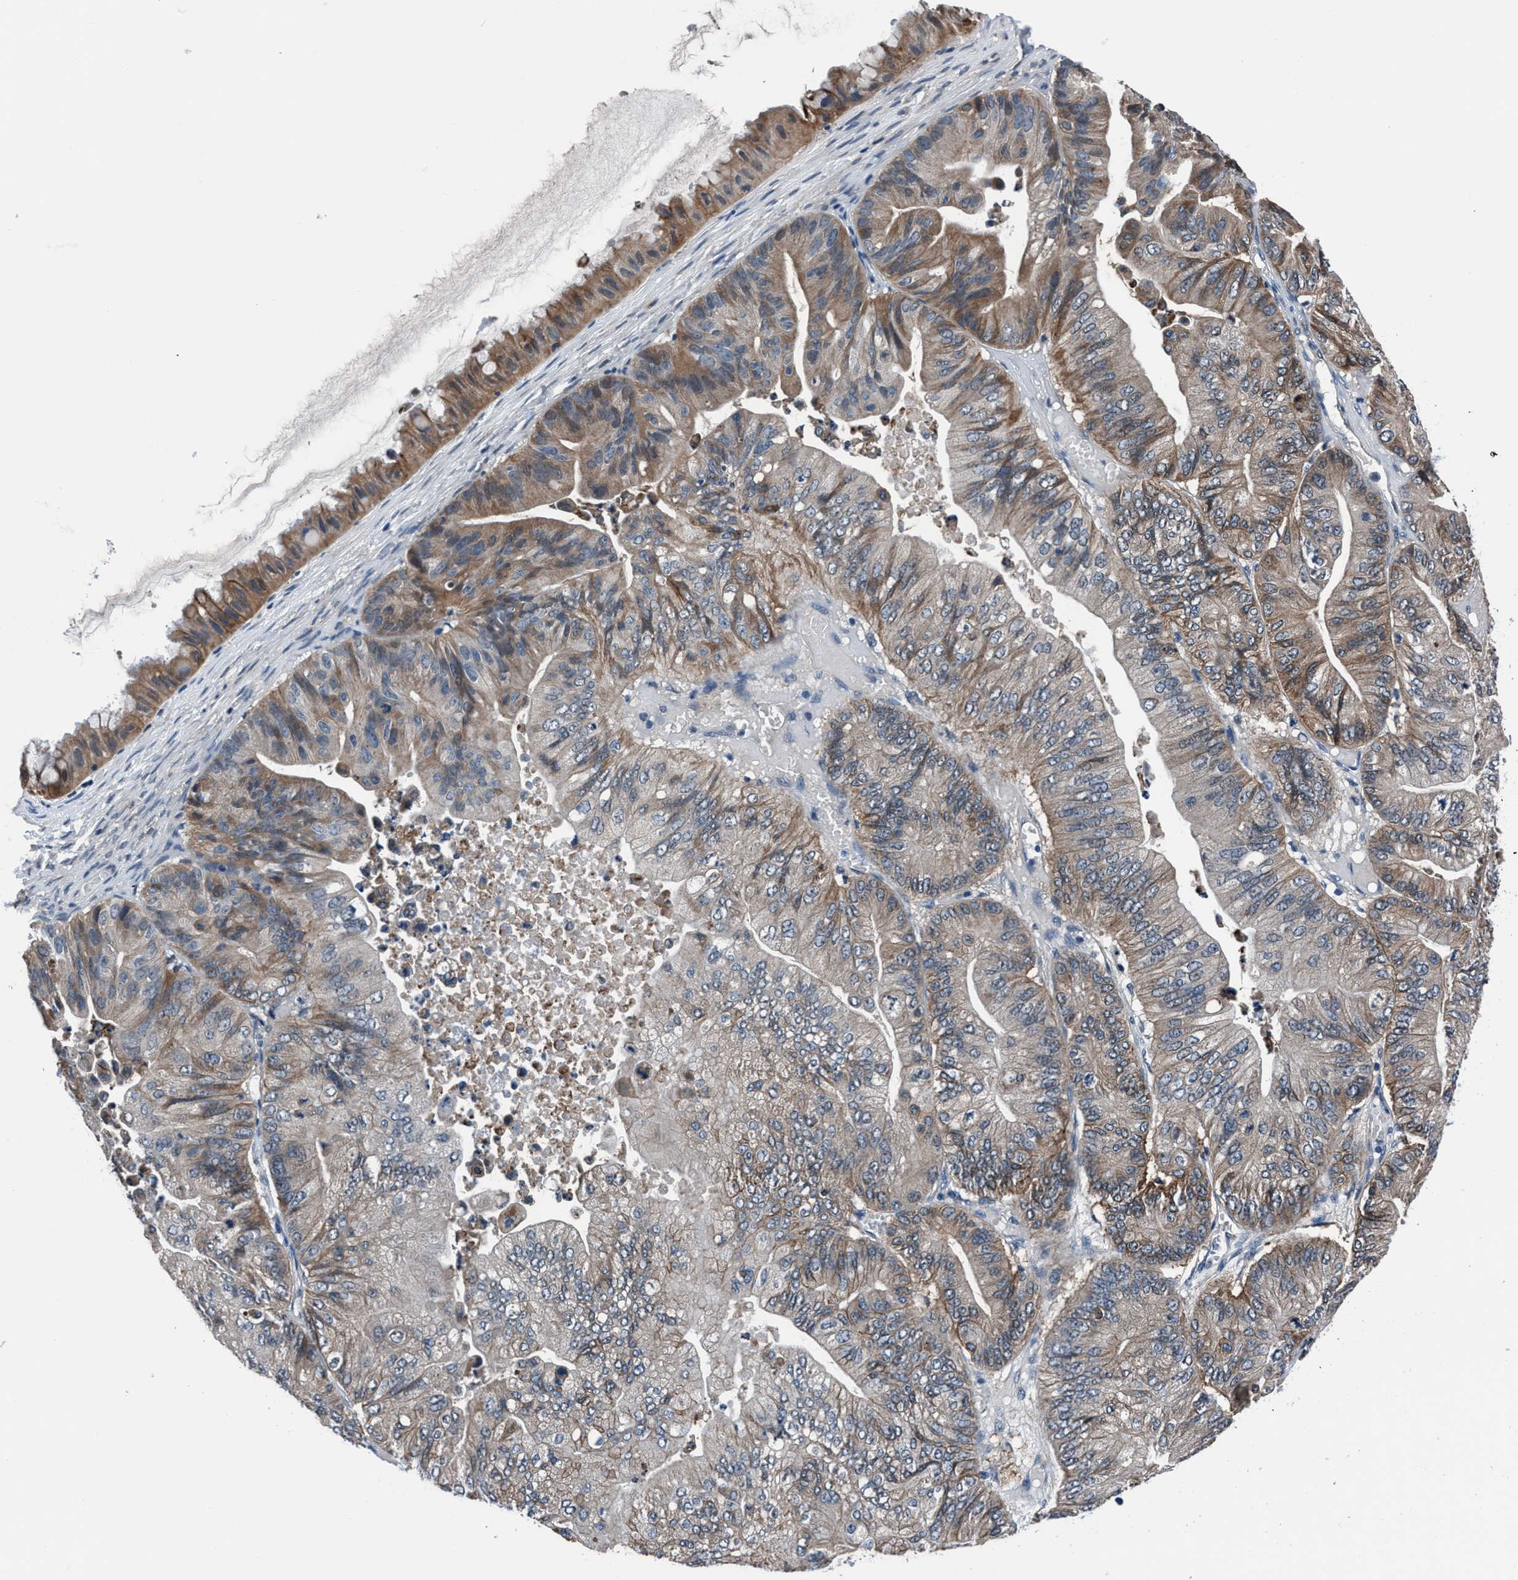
{"staining": {"intensity": "moderate", "quantity": "25%-75%", "location": "cytoplasmic/membranous"}, "tissue": "ovarian cancer", "cell_type": "Tumor cells", "image_type": "cancer", "snomed": [{"axis": "morphology", "description": "Cystadenocarcinoma, mucinous, NOS"}, {"axis": "topography", "description": "Ovary"}], "caption": "Brown immunohistochemical staining in mucinous cystadenocarcinoma (ovarian) shows moderate cytoplasmic/membranous positivity in approximately 25%-75% of tumor cells.", "gene": "TMEM94", "patient": {"sex": "female", "age": 61}}